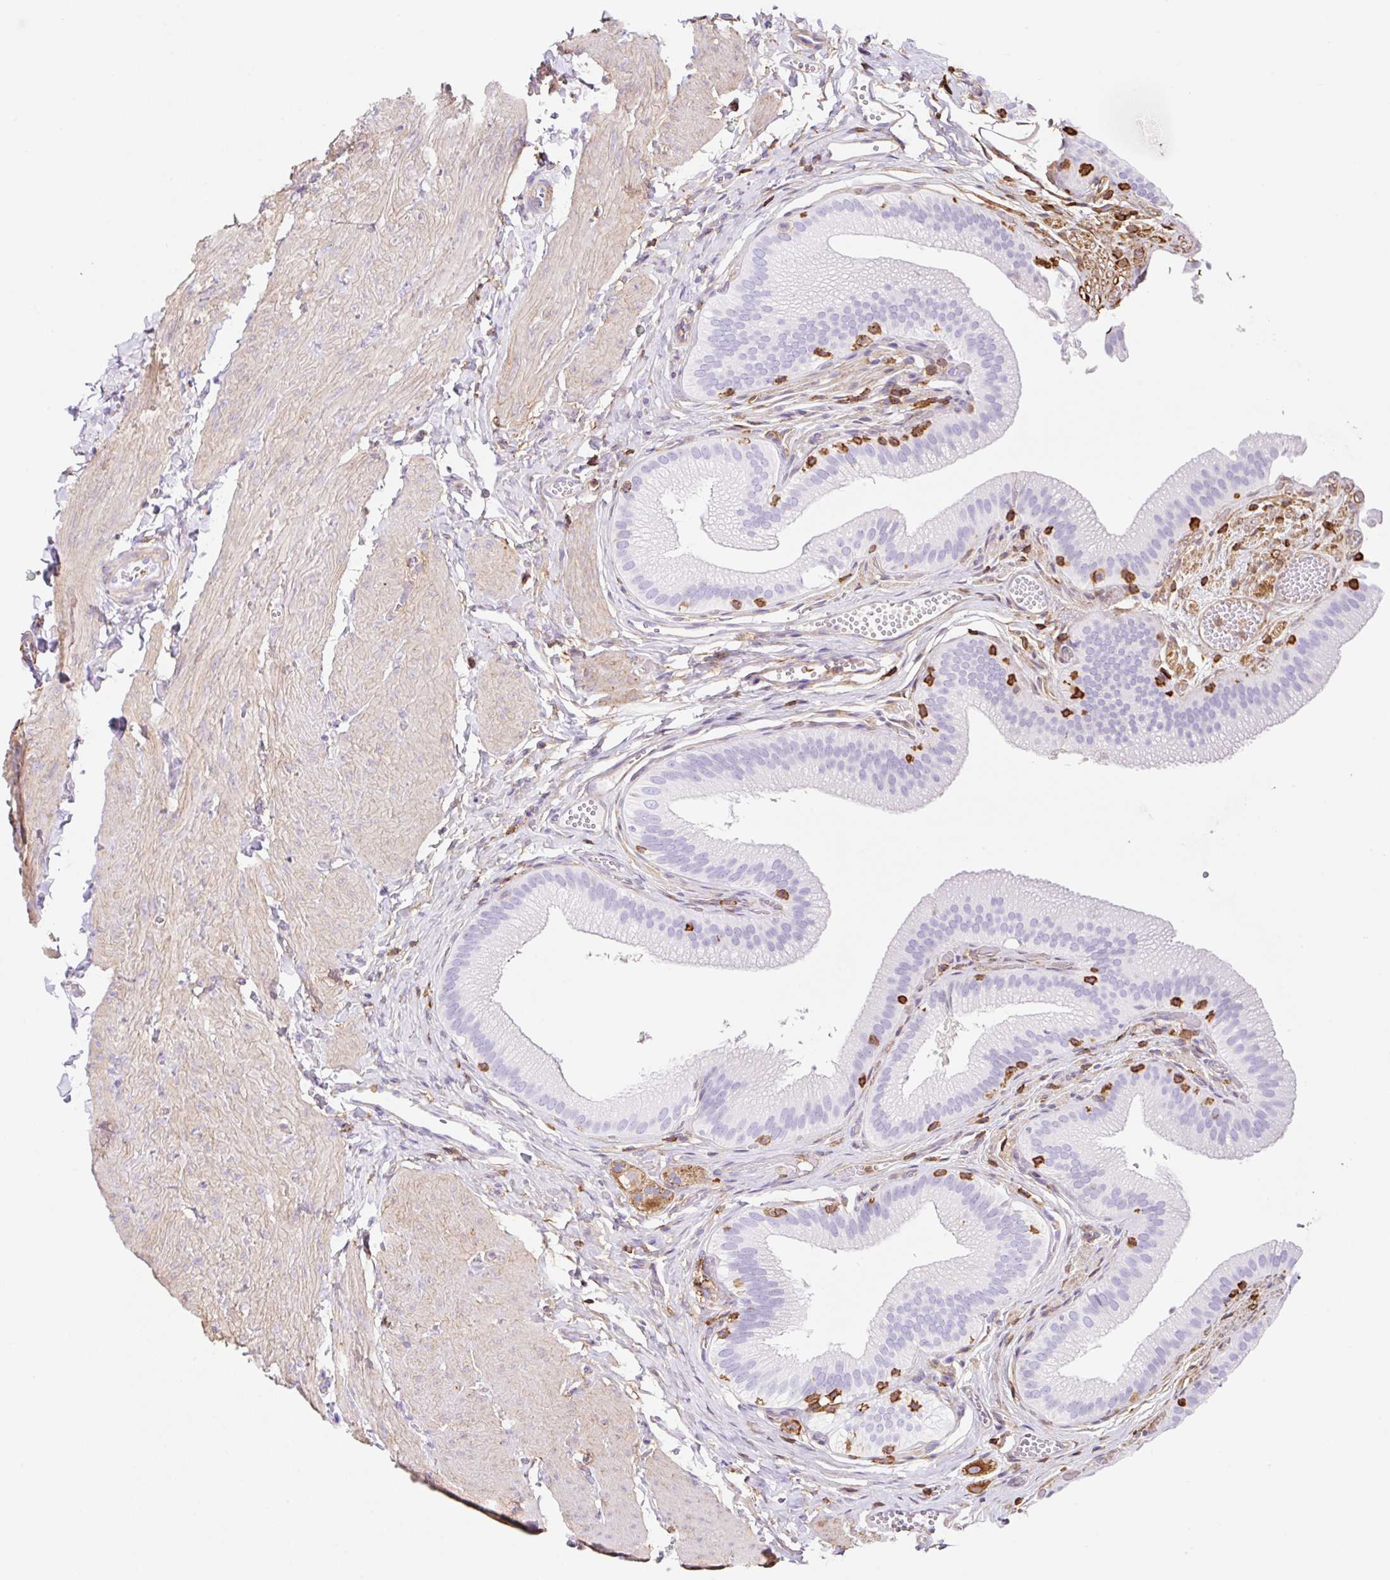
{"staining": {"intensity": "negative", "quantity": "none", "location": "none"}, "tissue": "gallbladder", "cell_type": "Glandular cells", "image_type": "normal", "snomed": [{"axis": "morphology", "description": "Normal tissue, NOS"}, {"axis": "topography", "description": "Gallbladder"}, {"axis": "topography", "description": "Peripheral nerve tissue"}], "caption": "Immunohistochemistry (IHC) photomicrograph of benign human gallbladder stained for a protein (brown), which reveals no expression in glandular cells.", "gene": "MTTP", "patient": {"sex": "male", "age": 17}}